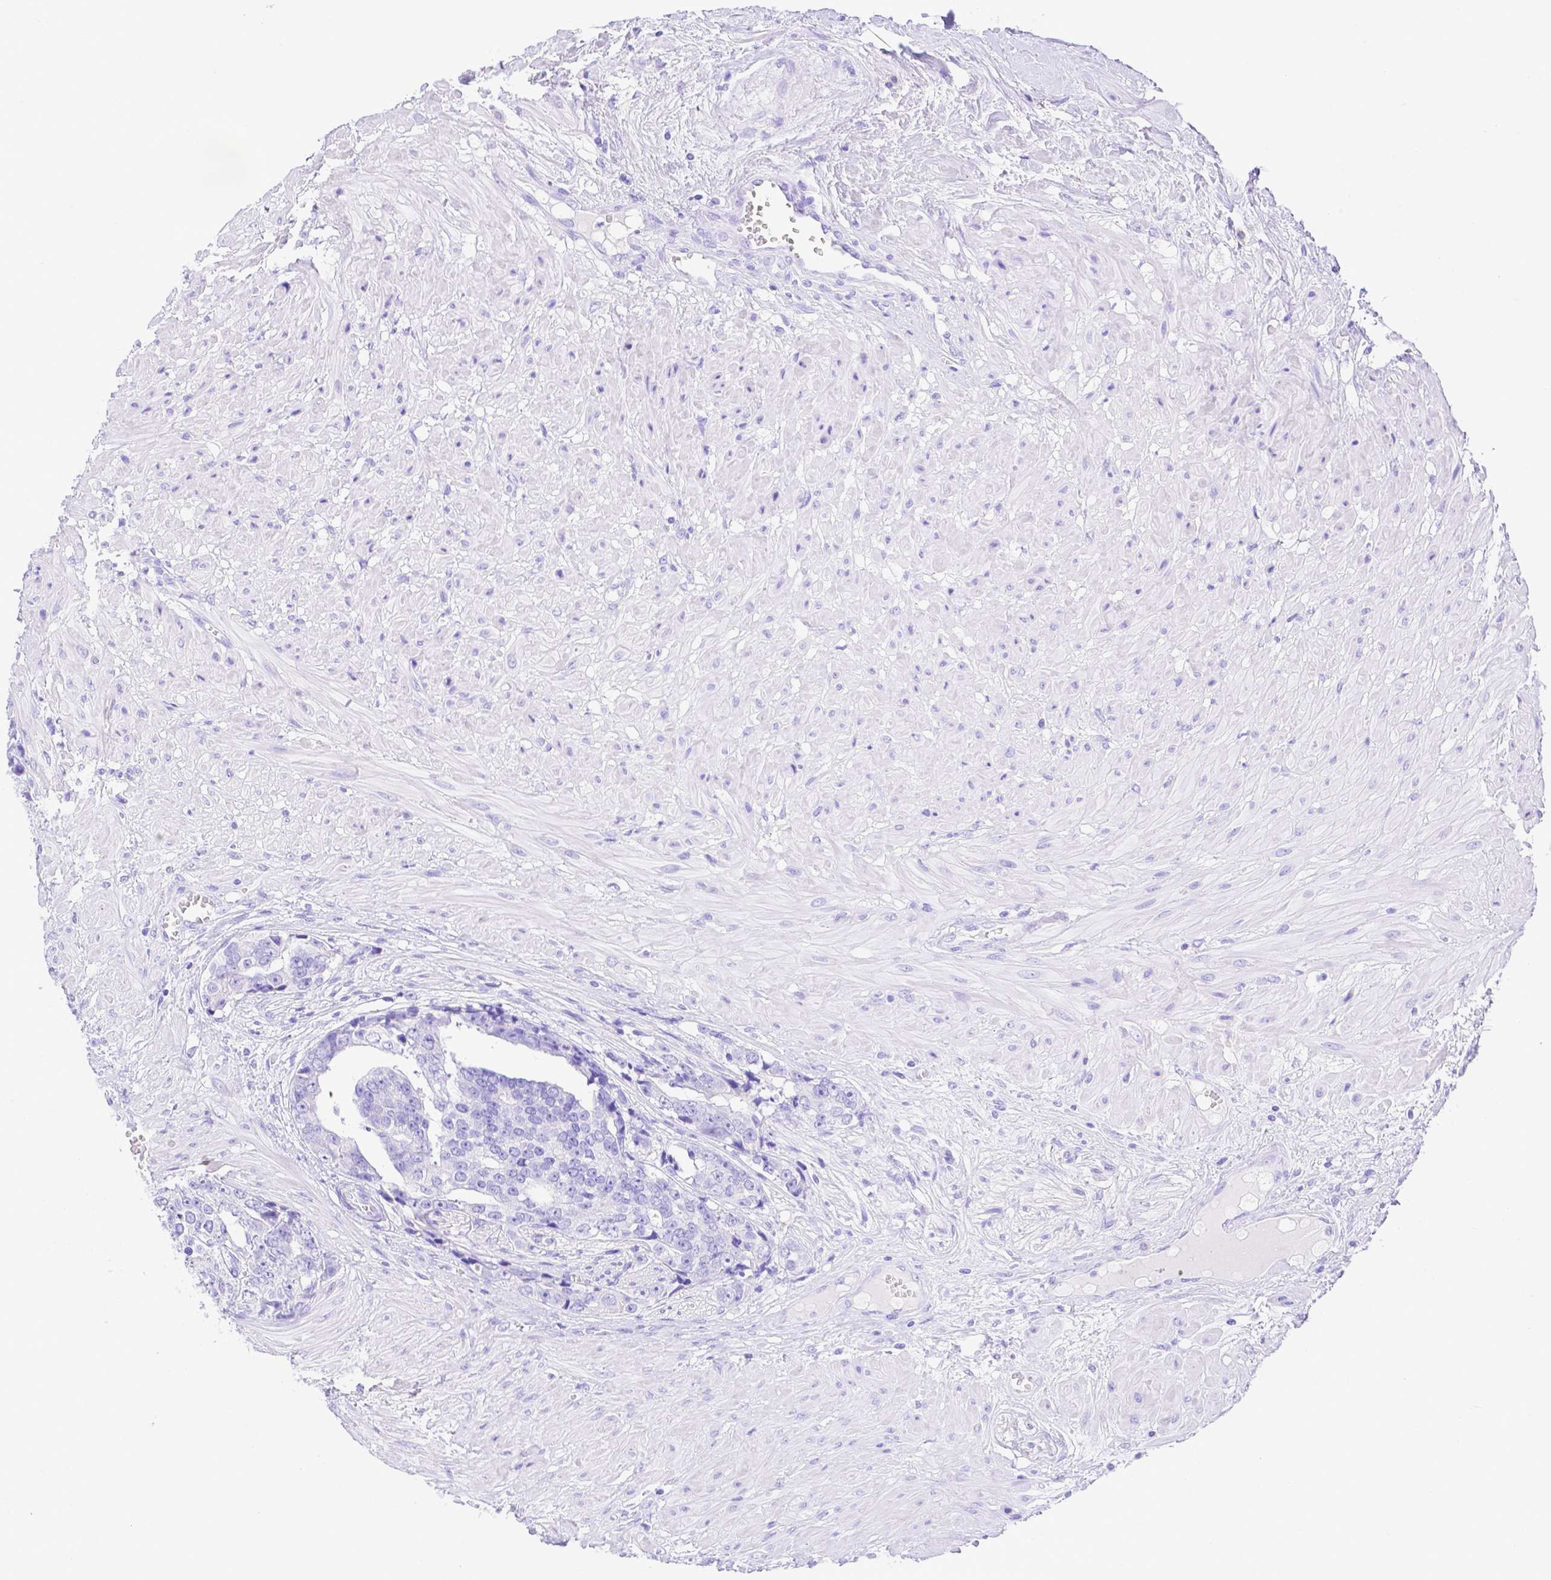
{"staining": {"intensity": "negative", "quantity": "none", "location": "none"}, "tissue": "prostate cancer", "cell_type": "Tumor cells", "image_type": "cancer", "snomed": [{"axis": "morphology", "description": "Adenocarcinoma, High grade"}, {"axis": "topography", "description": "Prostate"}], "caption": "High-grade adenocarcinoma (prostate) was stained to show a protein in brown. There is no significant expression in tumor cells. (Stains: DAB (3,3'-diaminobenzidine) immunohistochemistry with hematoxylin counter stain, Microscopy: brightfield microscopy at high magnification).", "gene": "SMR3A", "patient": {"sex": "male", "age": 71}}